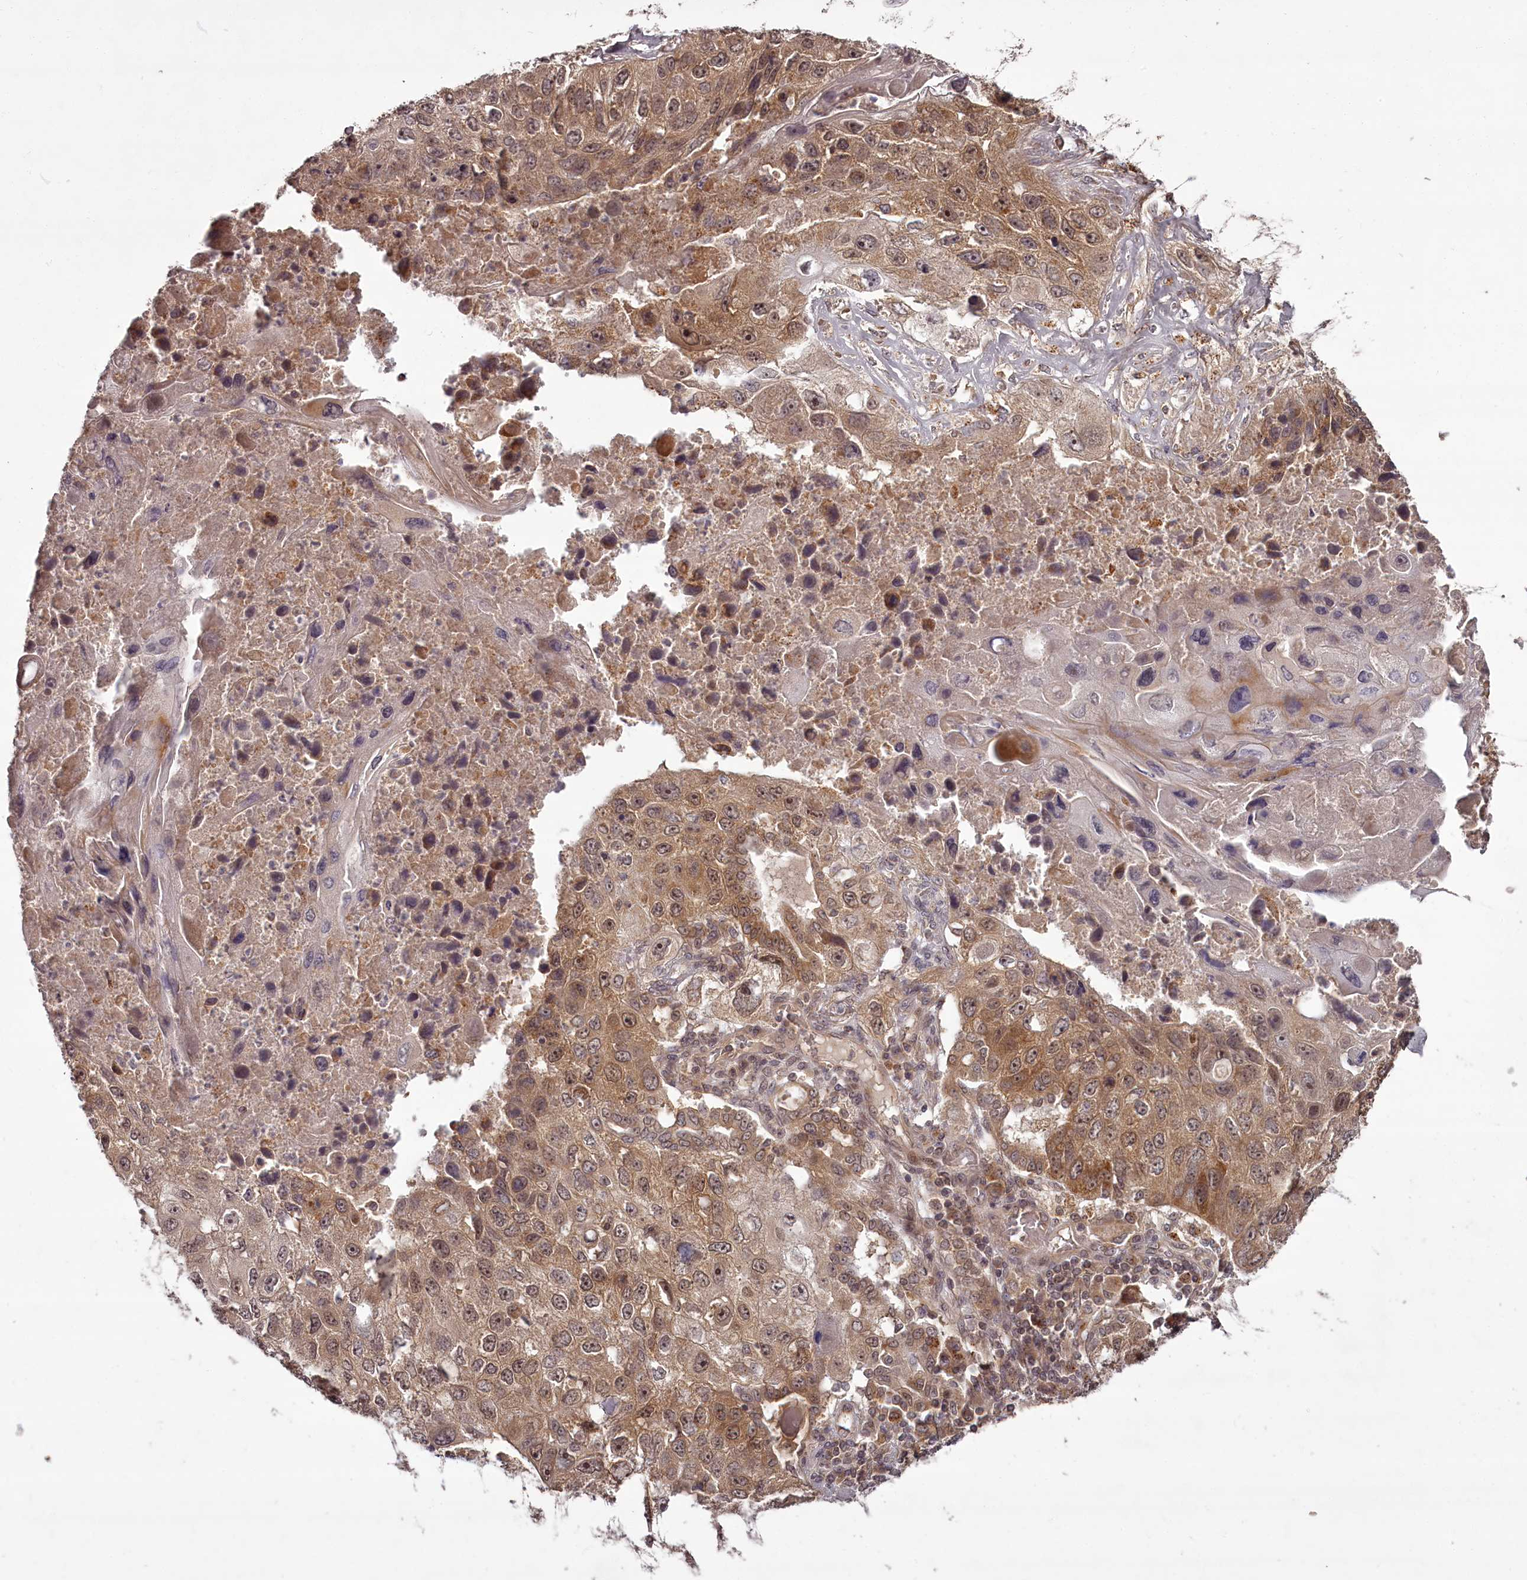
{"staining": {"intensity": "moderate", "quantity": ">75%", "location": "cytoplasmic/membranous"}, "tissue": "lung cancer", "cell_type": "Tumor cells", "image_type": "cancer", "snomed": [{"axis": "morphology", "description": "Squamous cell carcinoma, NOS"}, {"axis": "topography", "description": "Lung"}], "caption": "The histopathology image displays staining of lung squamous cell carcinoma, revealing moderate cytoplasmic/membranous protein staining (brown color) within tumor cells.", "gene": "PCBP2", "patient": {"sex": "male", "age": 61}}